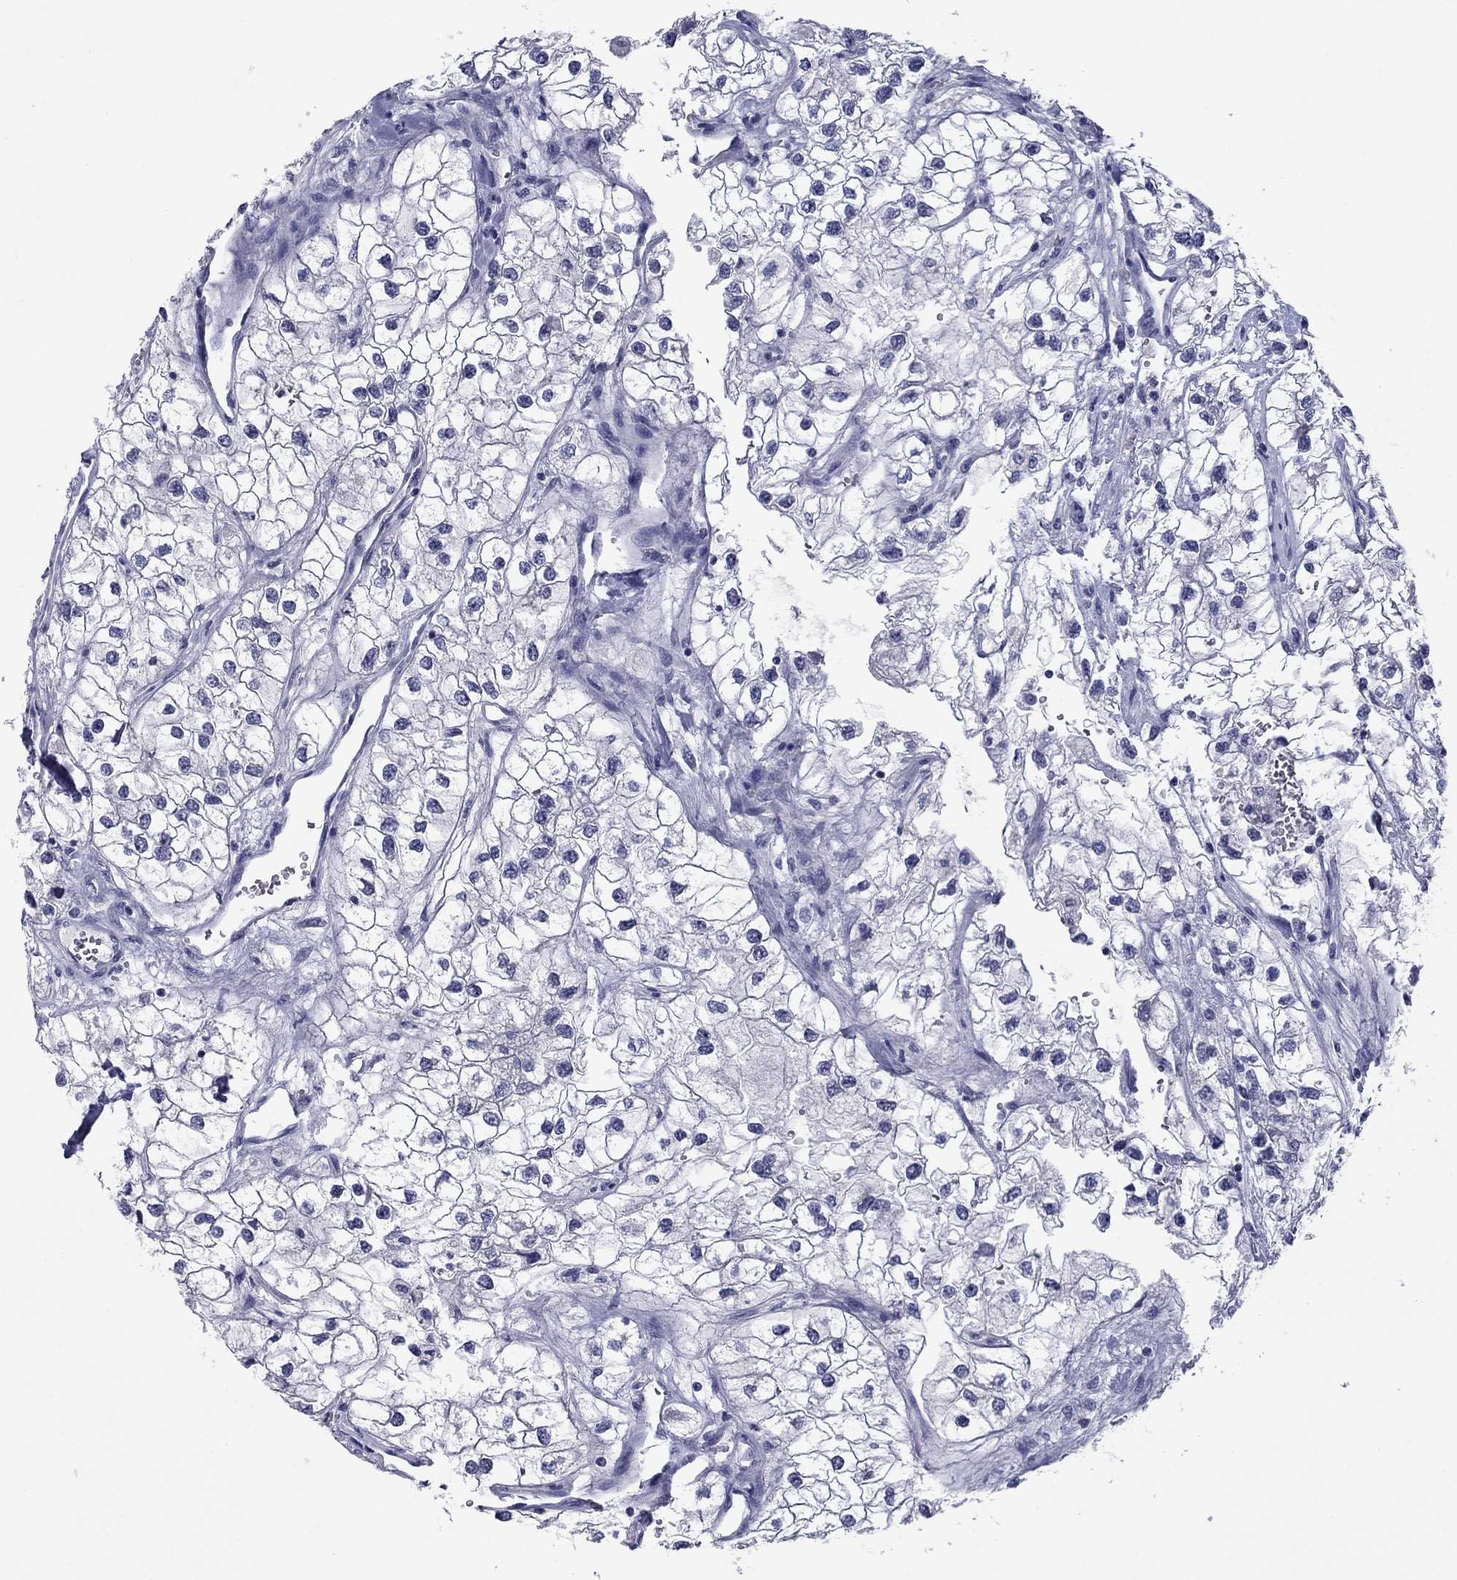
{"staining": {"intensity": "negative", "quantity": "none", "location": "none"}, "tissue": "renal cancer", "cell_type": "Tumor cells", "image_type": "cancer", "snomed": [{"axis": "morphology", "description": "Adenocarcinoma, NOS"}, {"axis": "topography", "description": "Kidney"}], "caption": "Immunohistochemistry image of neoplastic tissue: renal cancer stained with DAB demonstrates no significant protein positivity in tumor cells. Nuclei are stained in blue.", "gene": "HAO1", "patient": {"sex": "male", "age": 59}}